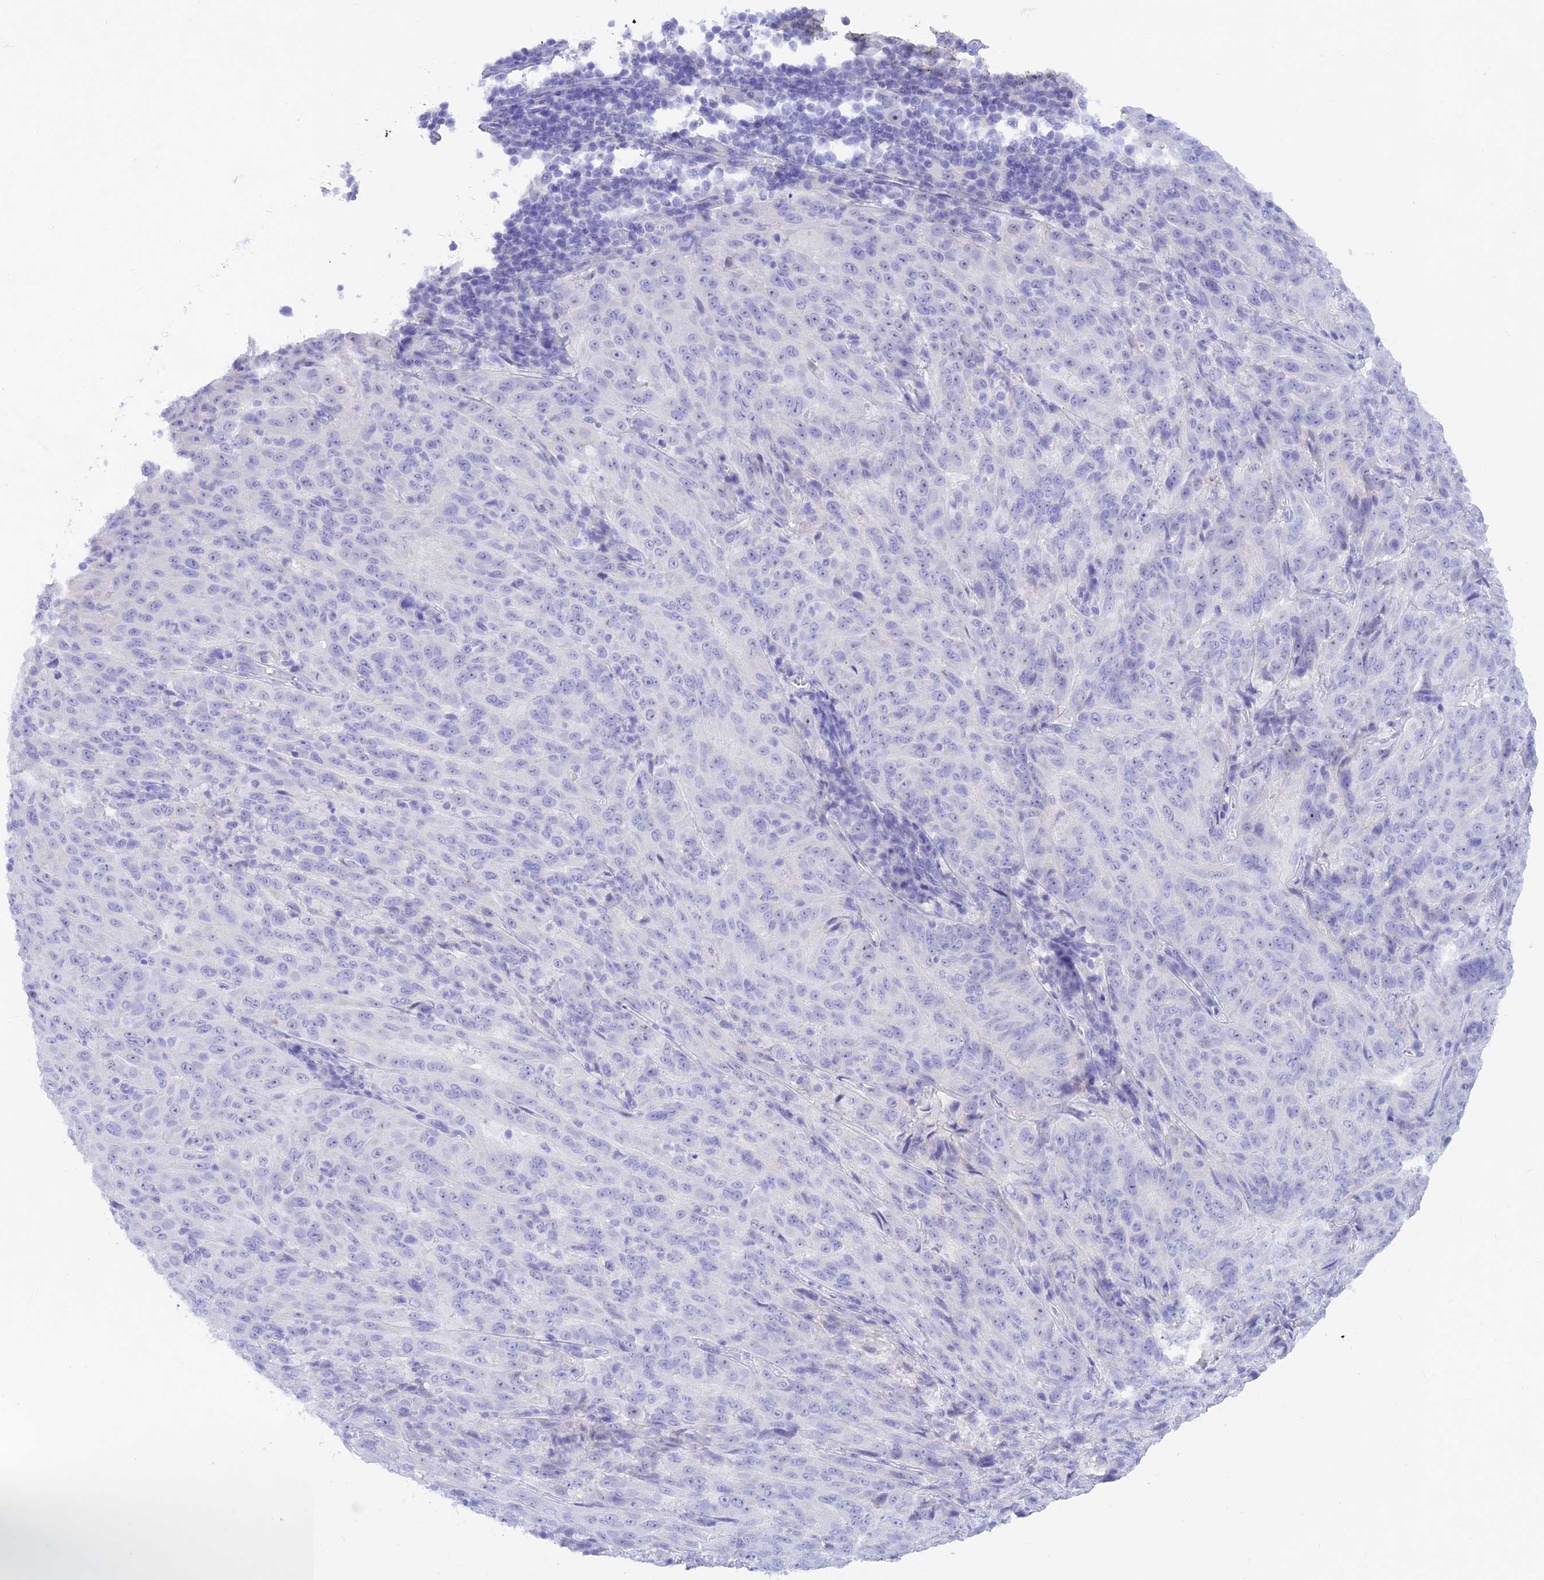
{"staining": {"intensity": "negative", "quantity": "none", "location": "none"}, "tissue": "pancreatic cancer", "cell_type": "Tumor cells", "image_type": "cancer", "snomed": [{"axis": "morphology", "description": "Adenocarcinoma, NOS"}, {"axis": "topography", "description": "Pancreas"}], "caption": "Immunohistochemical staining of human pancreatic cancer (adenocarcinoma) displays no significant expression in tumor cells.", "gene": "PRNP", "patient": {"sex": "male", "age": 63}}